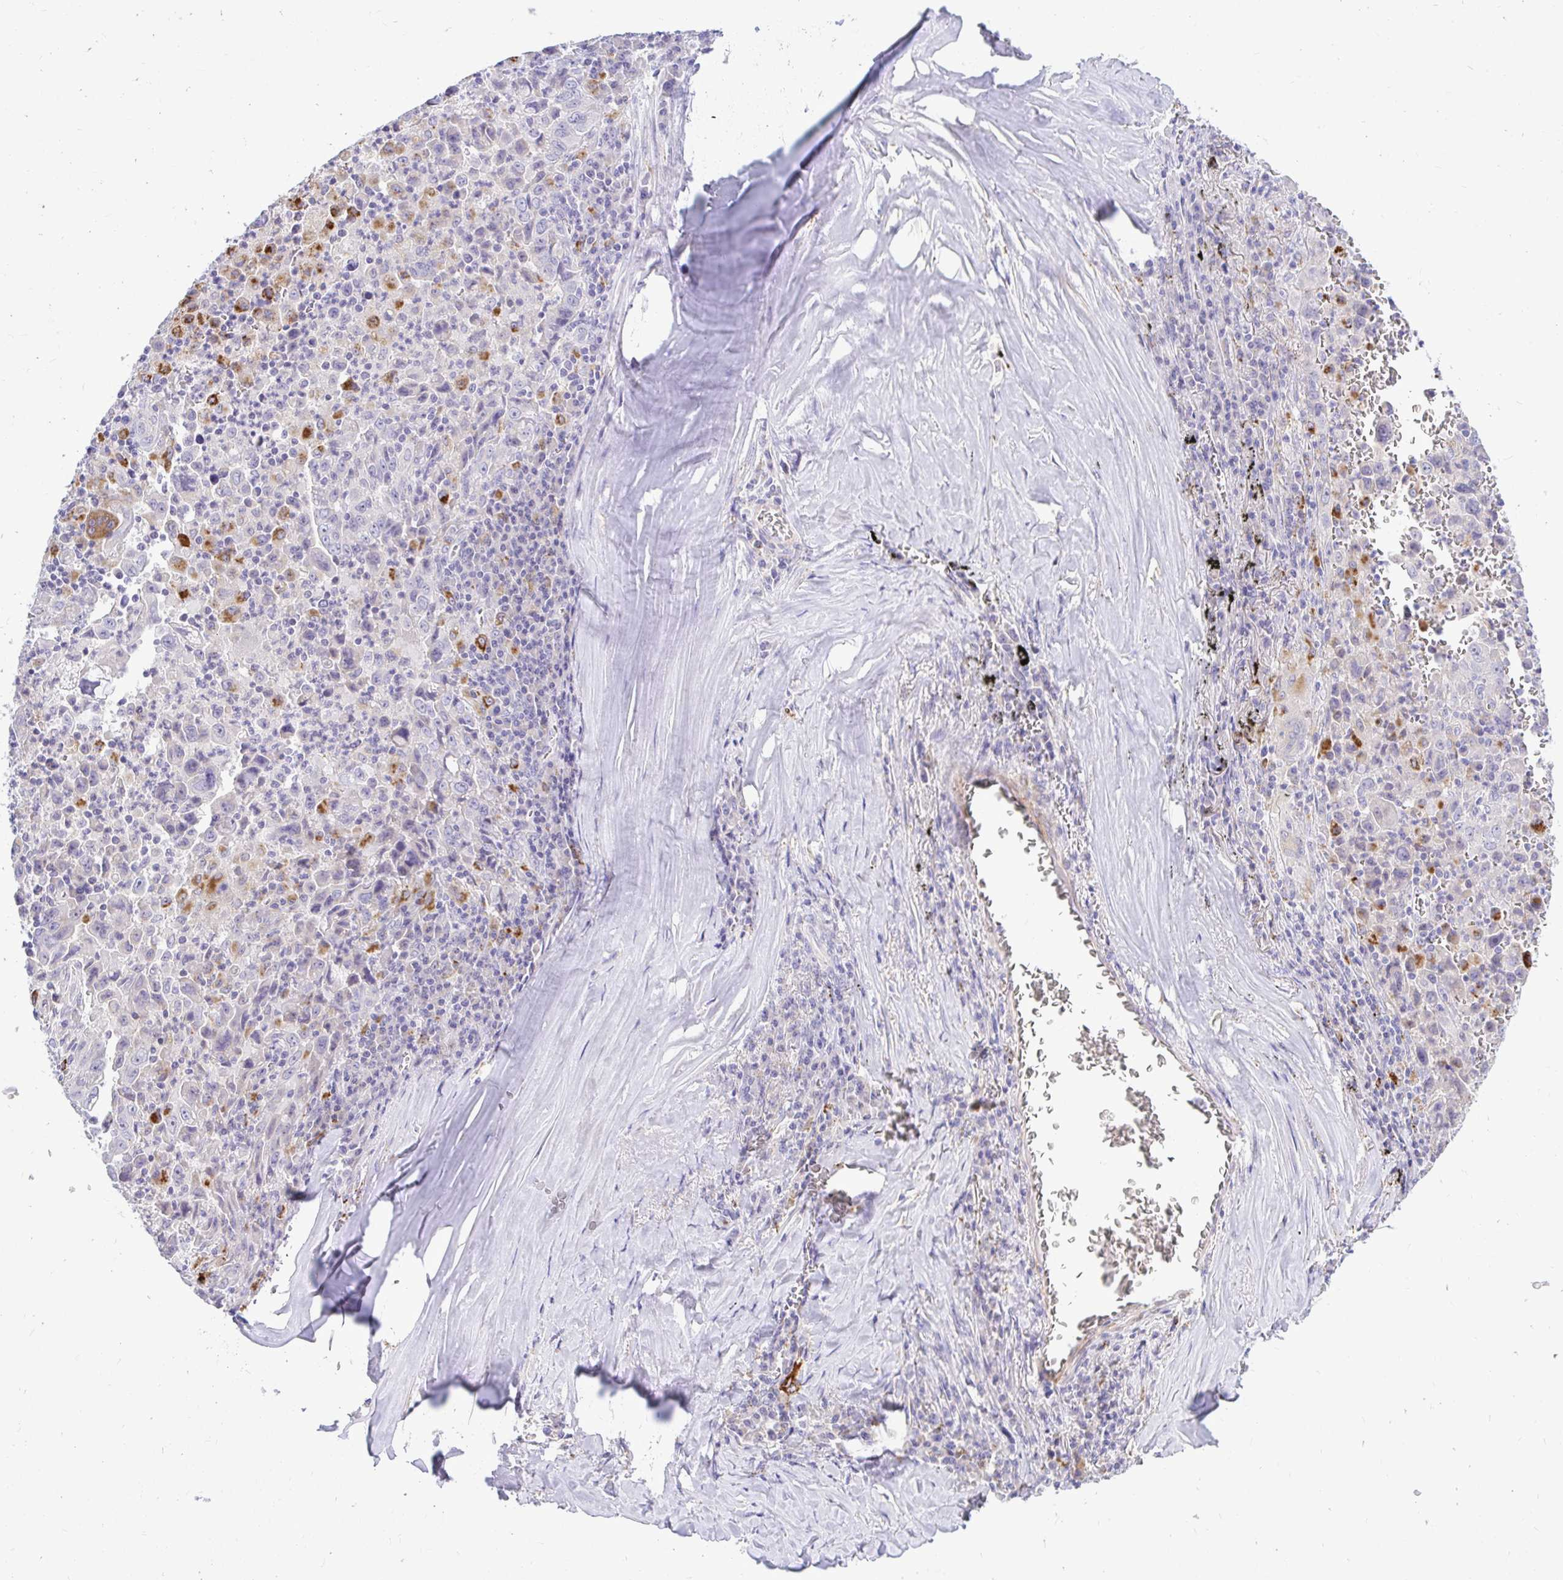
{"staining": {"intensity": "negative", "quantity": "none", "location": "none"}, "tissue": "lung cancer", "cell_type": "Tumor cells", "image_type": "cancer", "snomed": [{"axis": "morphology", "description": "Adenocarcinoma, NOS"}, {"axis": "topography", "description": "Lung"}], "caption": "There is no significant expression in tumor cells of lung cancer (adenocarcinoma). Nuclei are stained in blue.", "gene": "PKN3", "patient": {"sex": "male", "age": 67}}